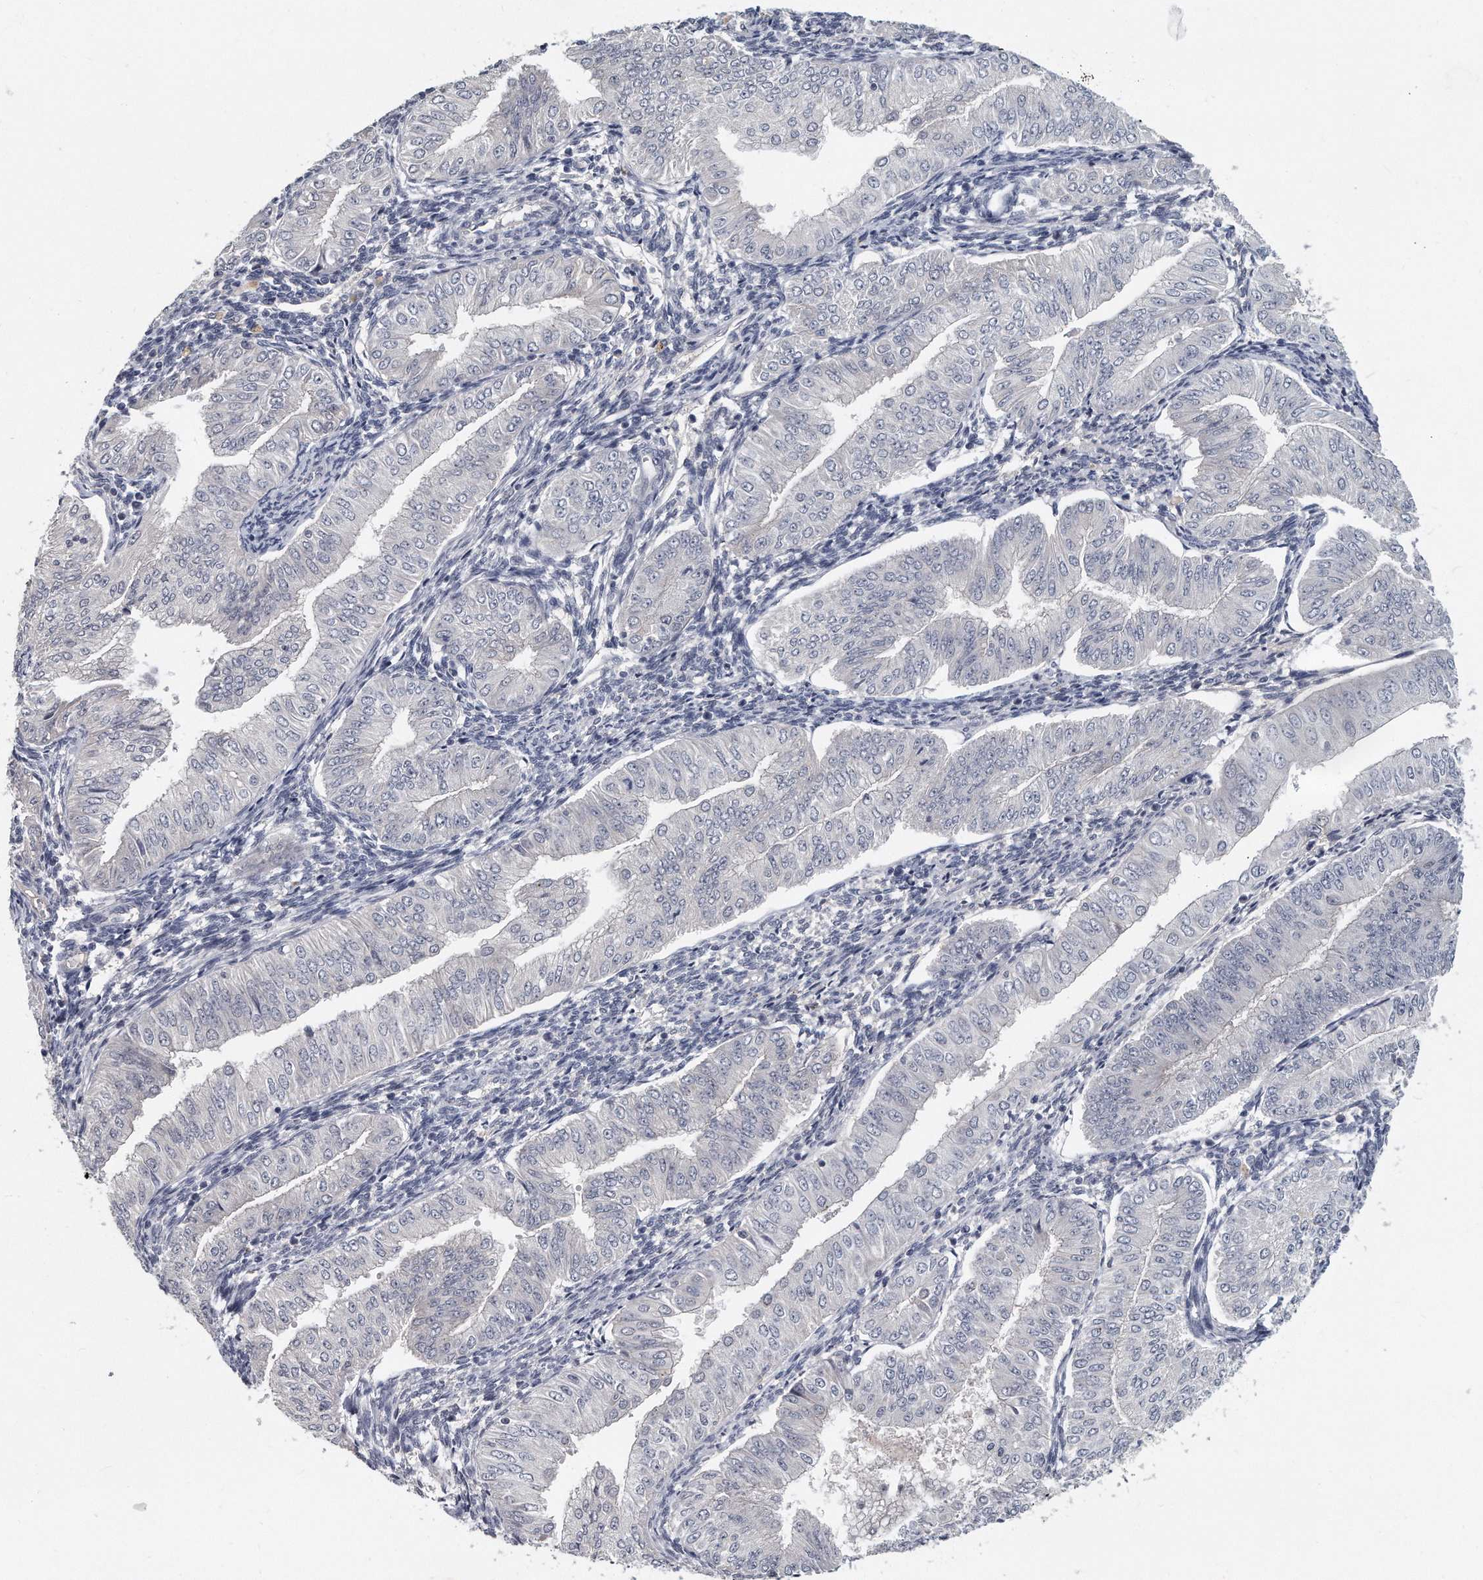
{"staining": {"intensity": "negative", "quantity": "none", "location": "none"}, "tissue": "endometrial cancer", "cell_type": "Tumor cells", "image_type": "cancer", "snomed": [{"axis": "morphology", "description": "Normal tissue, NOS"}, {"axis": "morphology", "description": "Adenocarcinoma, NOS"}, {"axis": "topography", "description": "Endometrium"}], "caption": "This is an immunohistochemistry photomicrograph of endometrial cancer. There is no staining in tumor cells.", "gene": "KLHL7", "patient": {"sex": "female", "age": 53}}